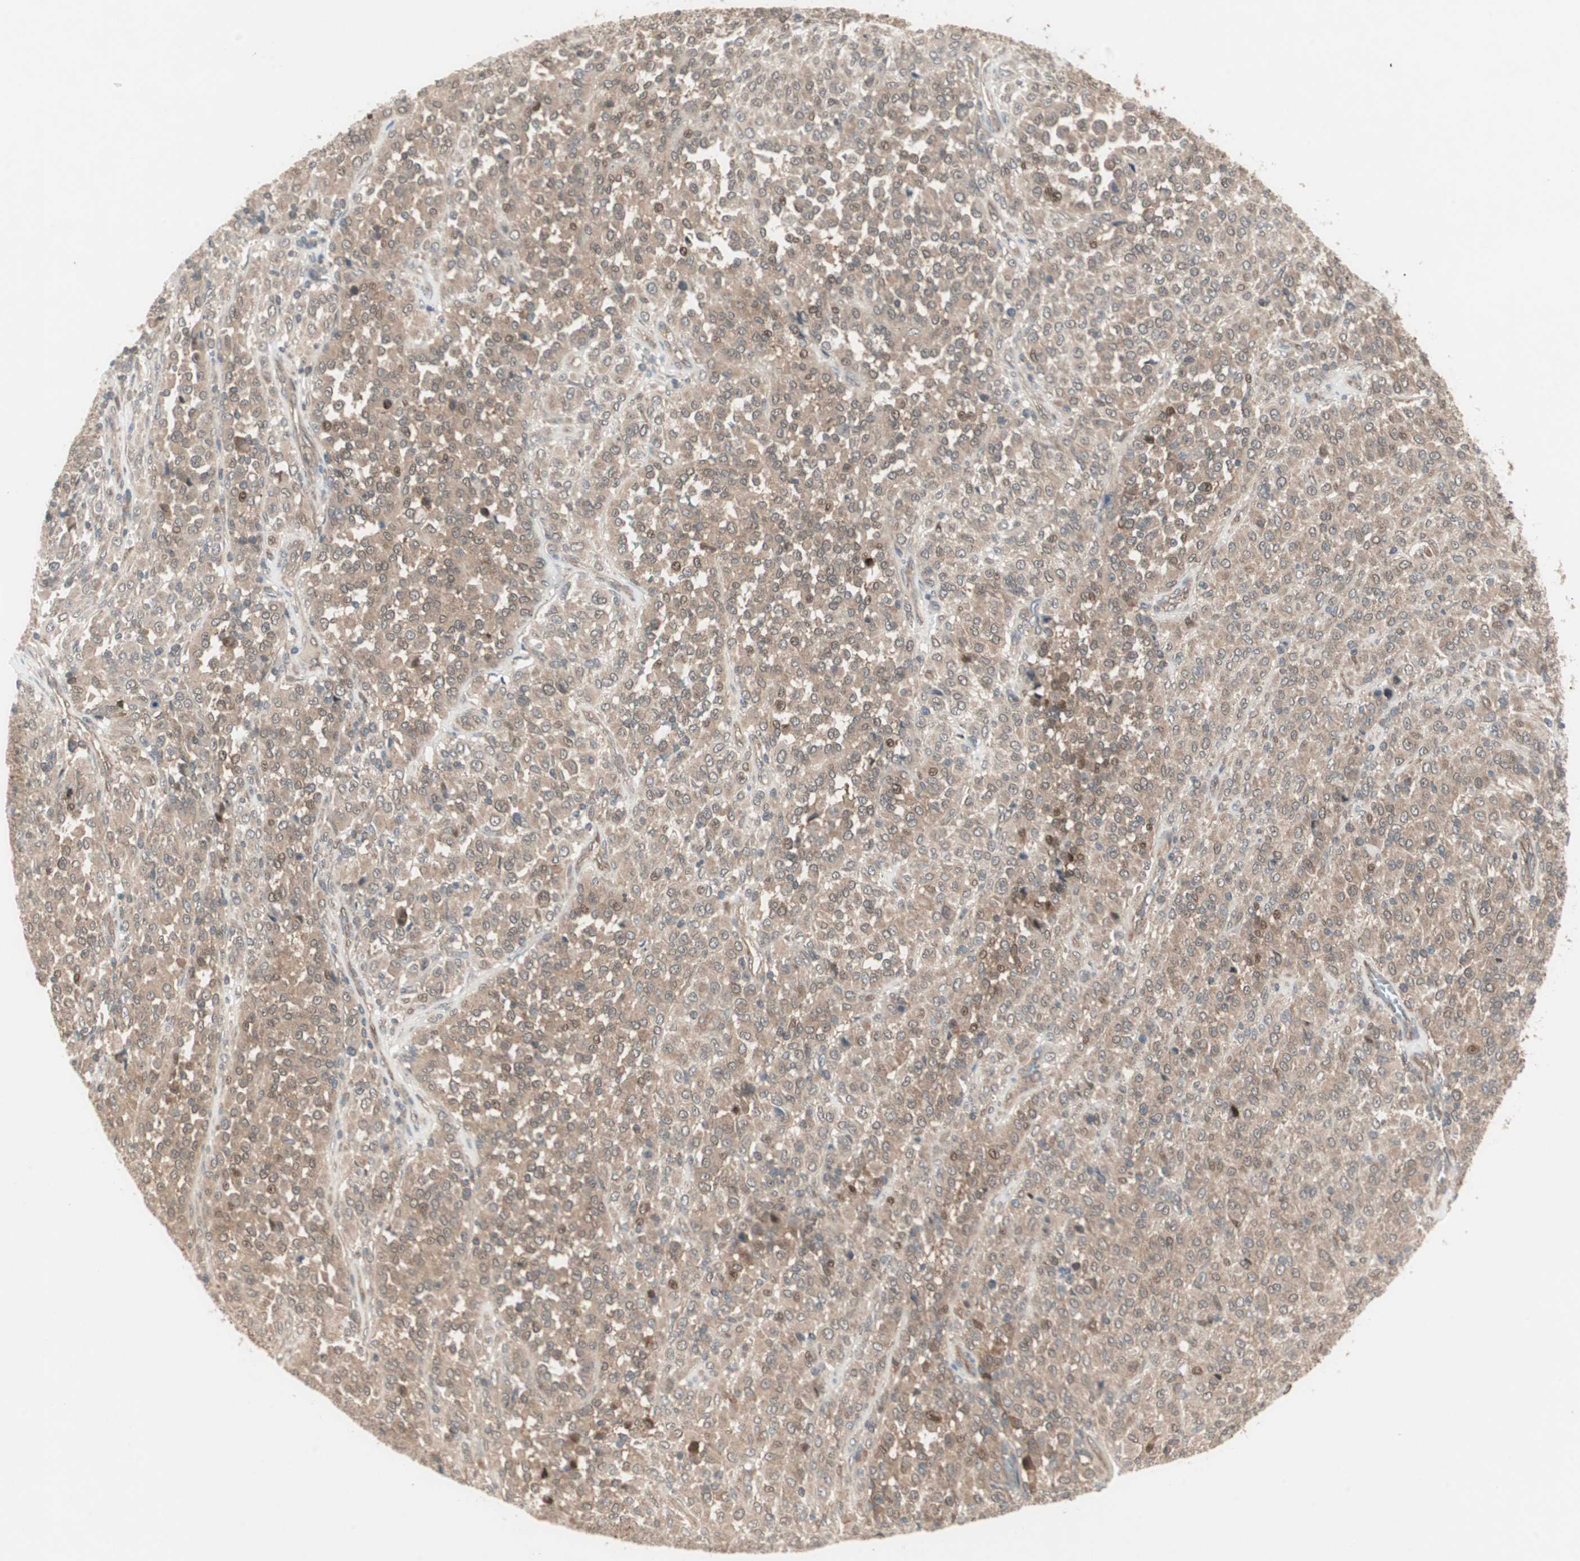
{"staining": {"intensity": "weak", "quantity": ">75%", "location": "cytoplasmic/membranous,nuclear"}, "tissue": "melanoma", "cell_type": "Tumor cells", "image_type": "cancer", "snomed": [{"axis": "morphology", "description": "Malignant melanoma, Metastatic site"}, {"axis": "topography", "description": "Pancreas"}], "caption": "Weak cytoplasmic/membranous and nuclear positivity is present in about >75% of tumor cells in malignant melanoma (metastatic site).", "gene": "PFDN1", "patient": {"sex": "female", "age": 30}}